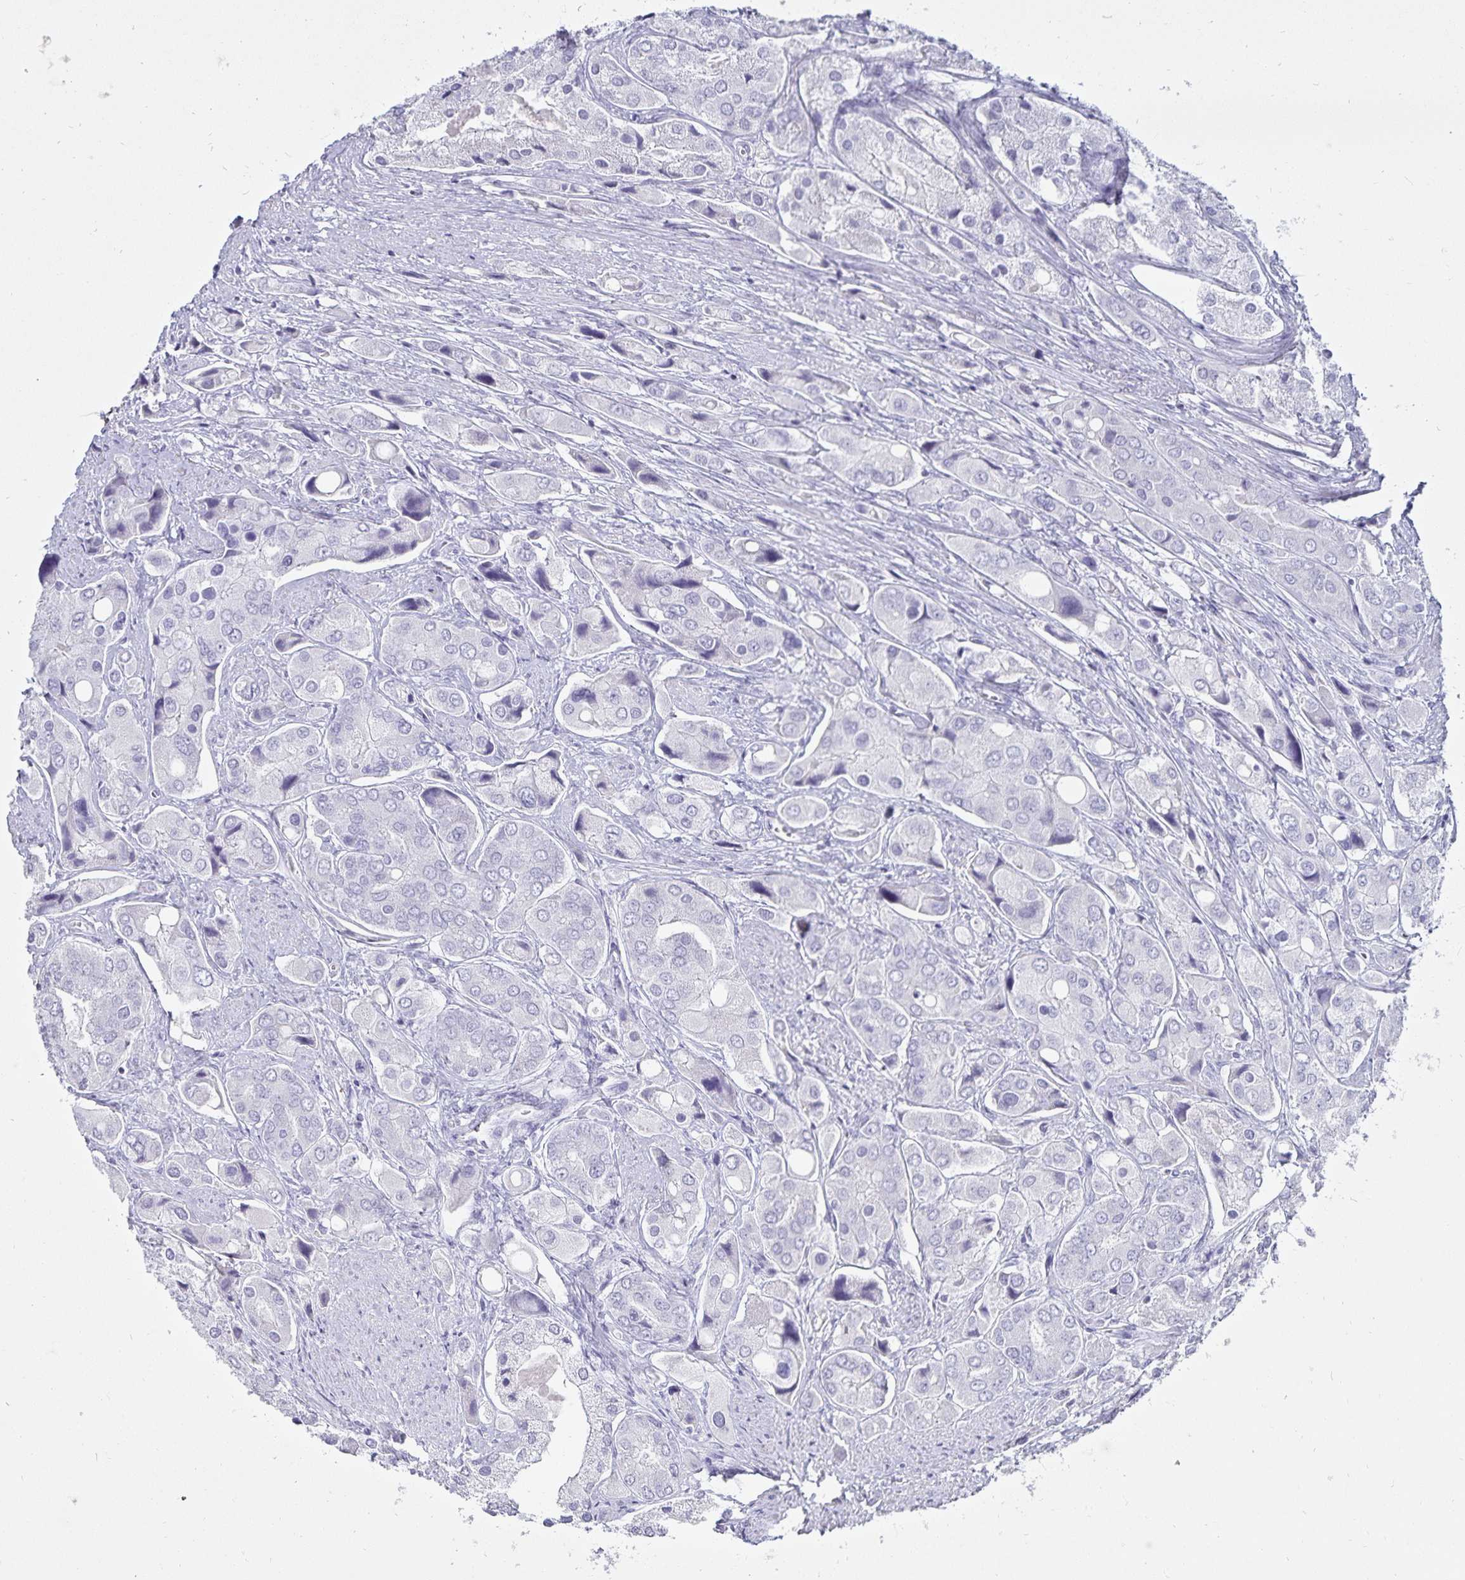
{"staining": {"intensity": "negative", "quantity": "none", "location": "none"}, "tissue": "prostate cancer", "cell_type": "Tumor cells", "image_type": "cancer", "snomed": [{"axis": "morphology", "description": "Adenocarcinoma, Low grade"}, {"axis": "topography", "description": "Prostate"}], "caption": "The micrograph displays no significant positivity in tumor cells of prostate cancer (adenocarcinoma (low-grade)).", "gene": "DEFA6", "patient": {"sex": "male", "age": 69}}